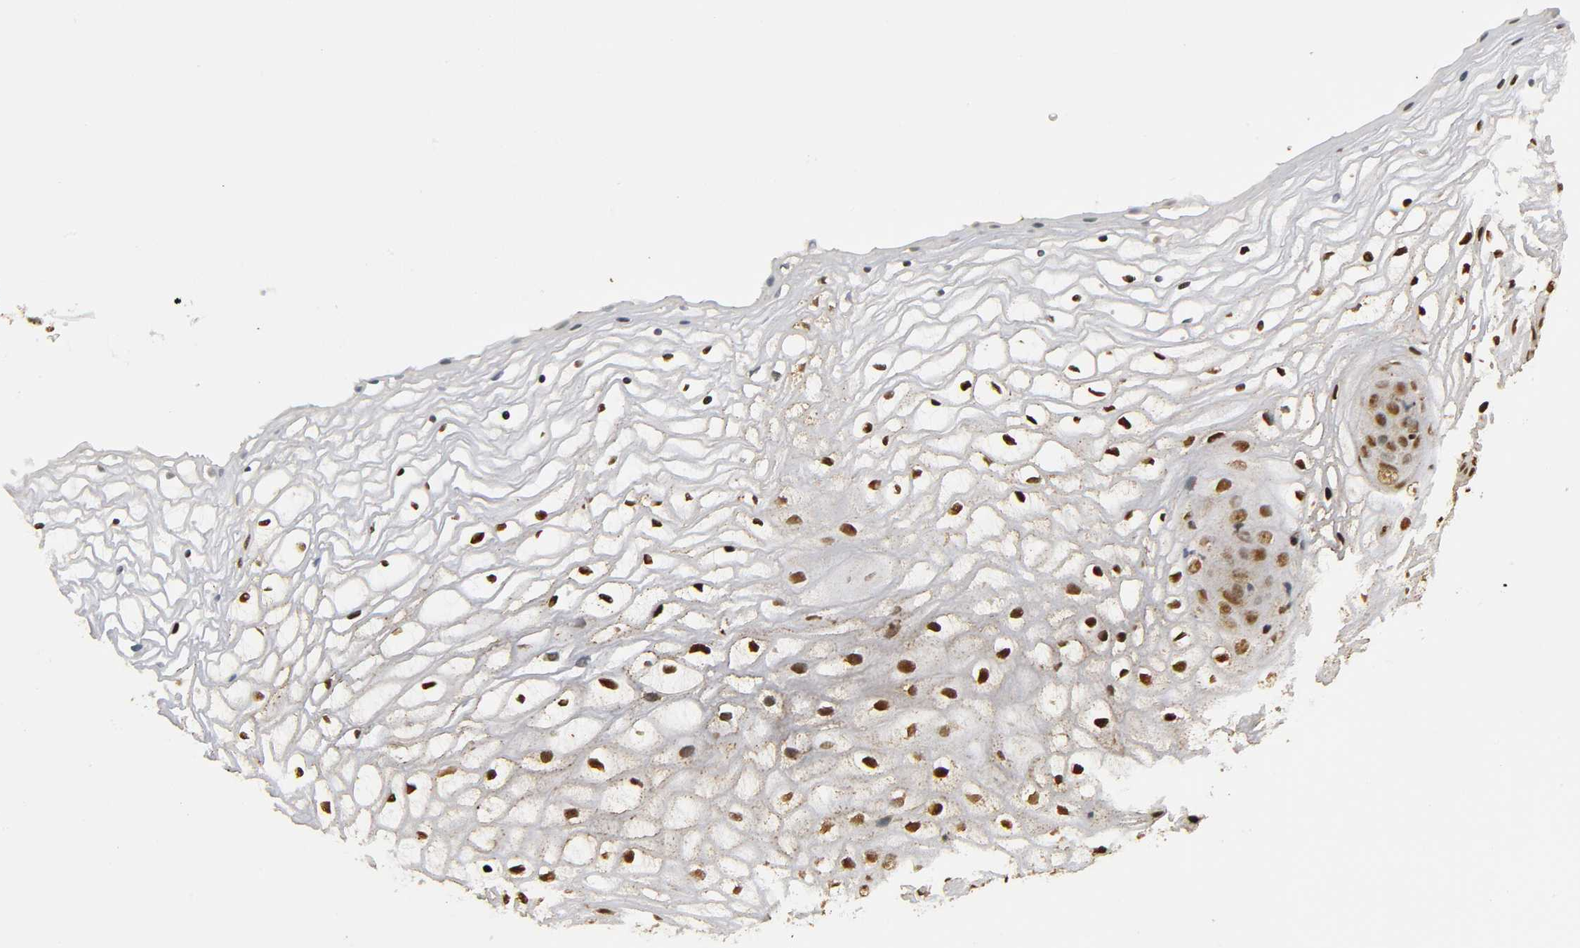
{"staining": {"intensity": "strong", "quantity": ">75%", "location": "nuclear"}, "tissue": "vagina", "cell_type": "Squamous epithelial cells", "image_type": "normal", "snomed": [{"axis": "morphology", "description": "Normal tissue, NOS"}, {"axis": "topography", "description": "Vagina"}], "caption": "Protein staining displays strong nuclear expression in about >75% of squamous epithelial cells in normal vagina. Using DAB (3,3'-diaminobenzidine) (brown) and hematoxylin (blue) stains, captured at high magnification using brightfield microscopy.", "gene": "RNF122", "patient": {"sex": "female", "age": 34}}